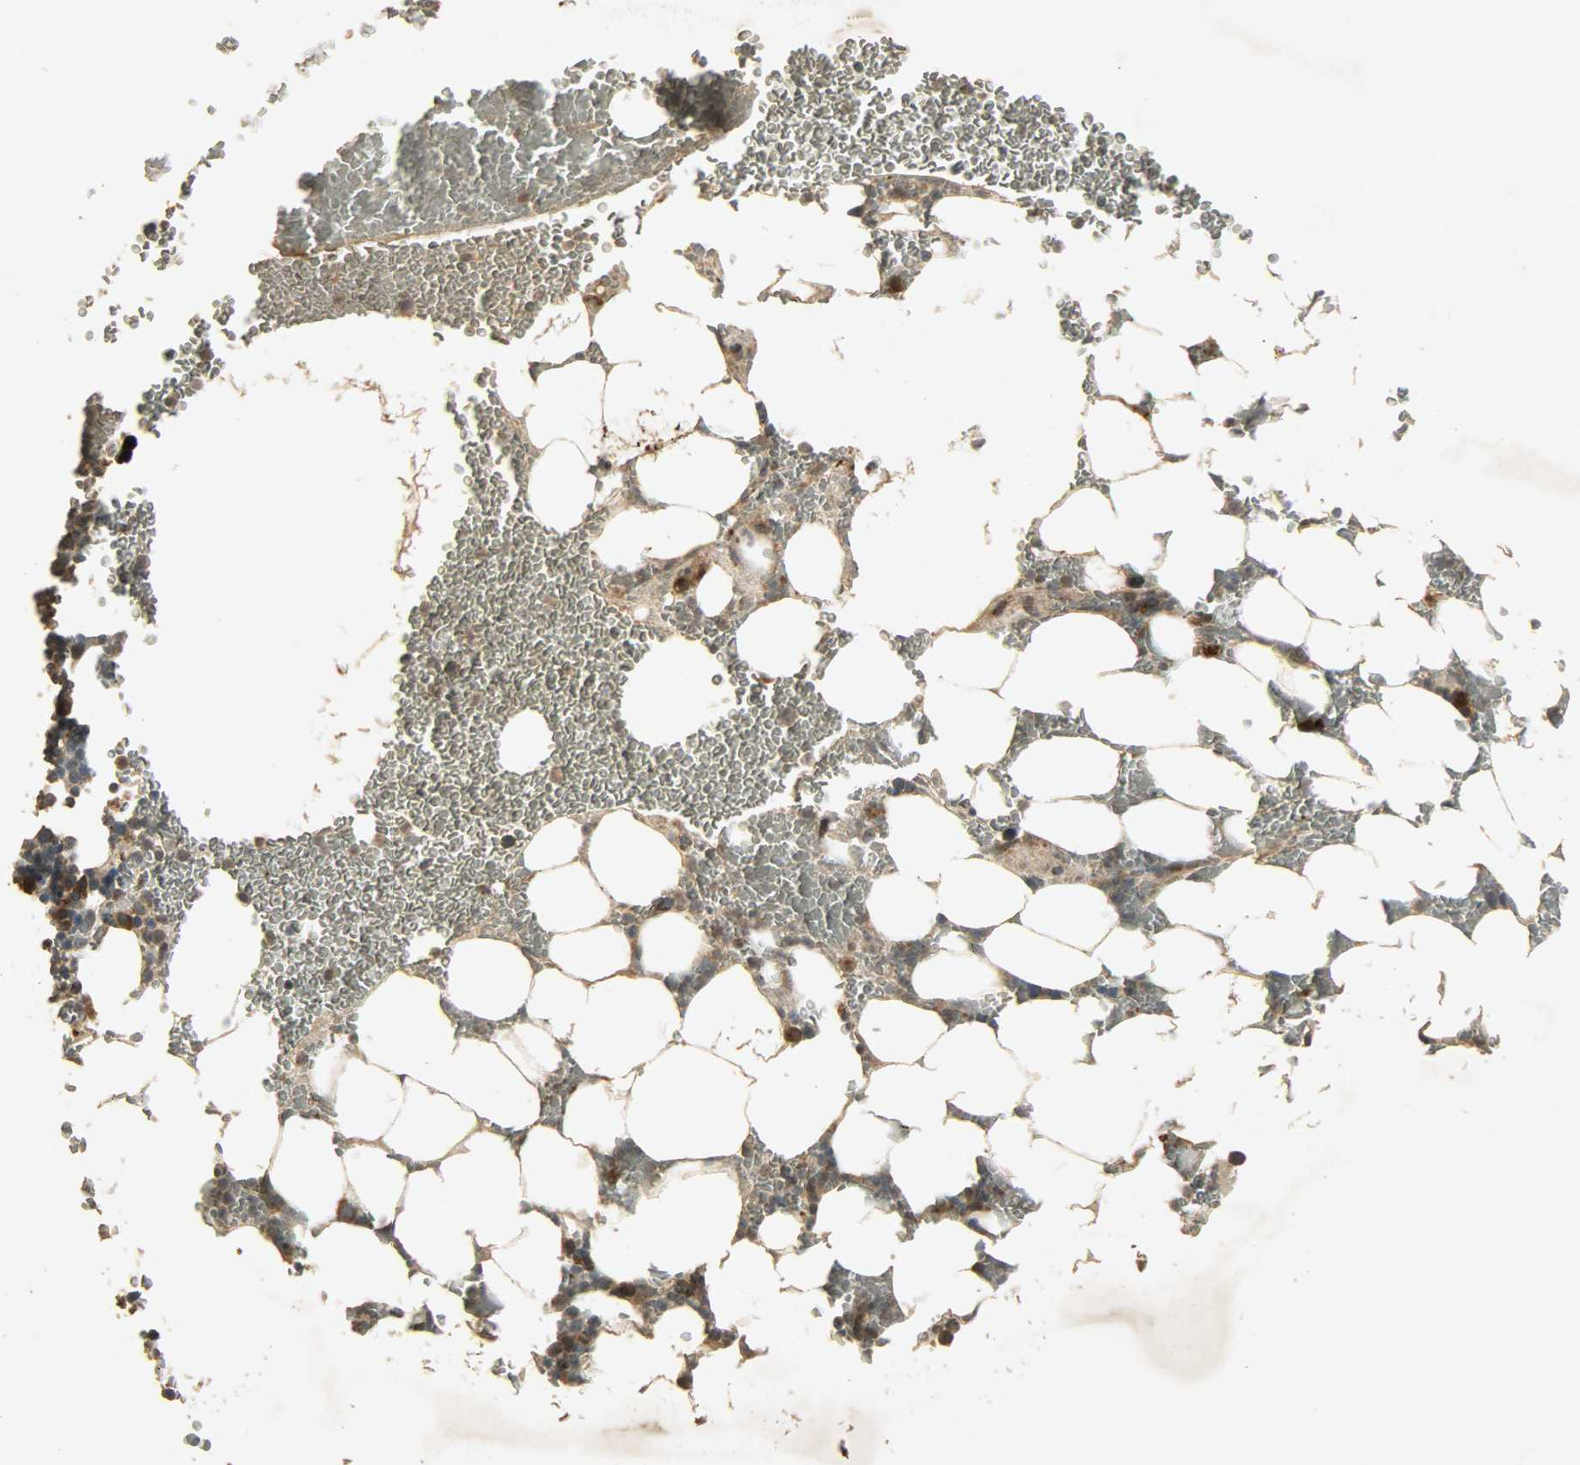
{"staining": {"intensity": "moderate", "quantity": ">75%", "location": "cytoplasmic/membranous"}, "tissue": "bone marrow", "cell_type": "Hematopoietic cells", "image_type": "normal", "snomed": [{"axis": "morphology", "description": "Normal tissue, NOS"}, {"axis": "topography", "description": "Bone marrow"}], "caption": "IHC staining of unremarkable bone marrow, which shows medium levels of moderate cytoplasmic/membranous positivity in about >75% of hematopoietic cells indicating moderate cytoplasmic/membranous protein positivity. The staining was performed using DAB (brown) for protein detection and nuclei were counterstained in hematoxylin (blue).", "gene": "ATP2B1", "patient": {"sex": "female", "age": 73}}